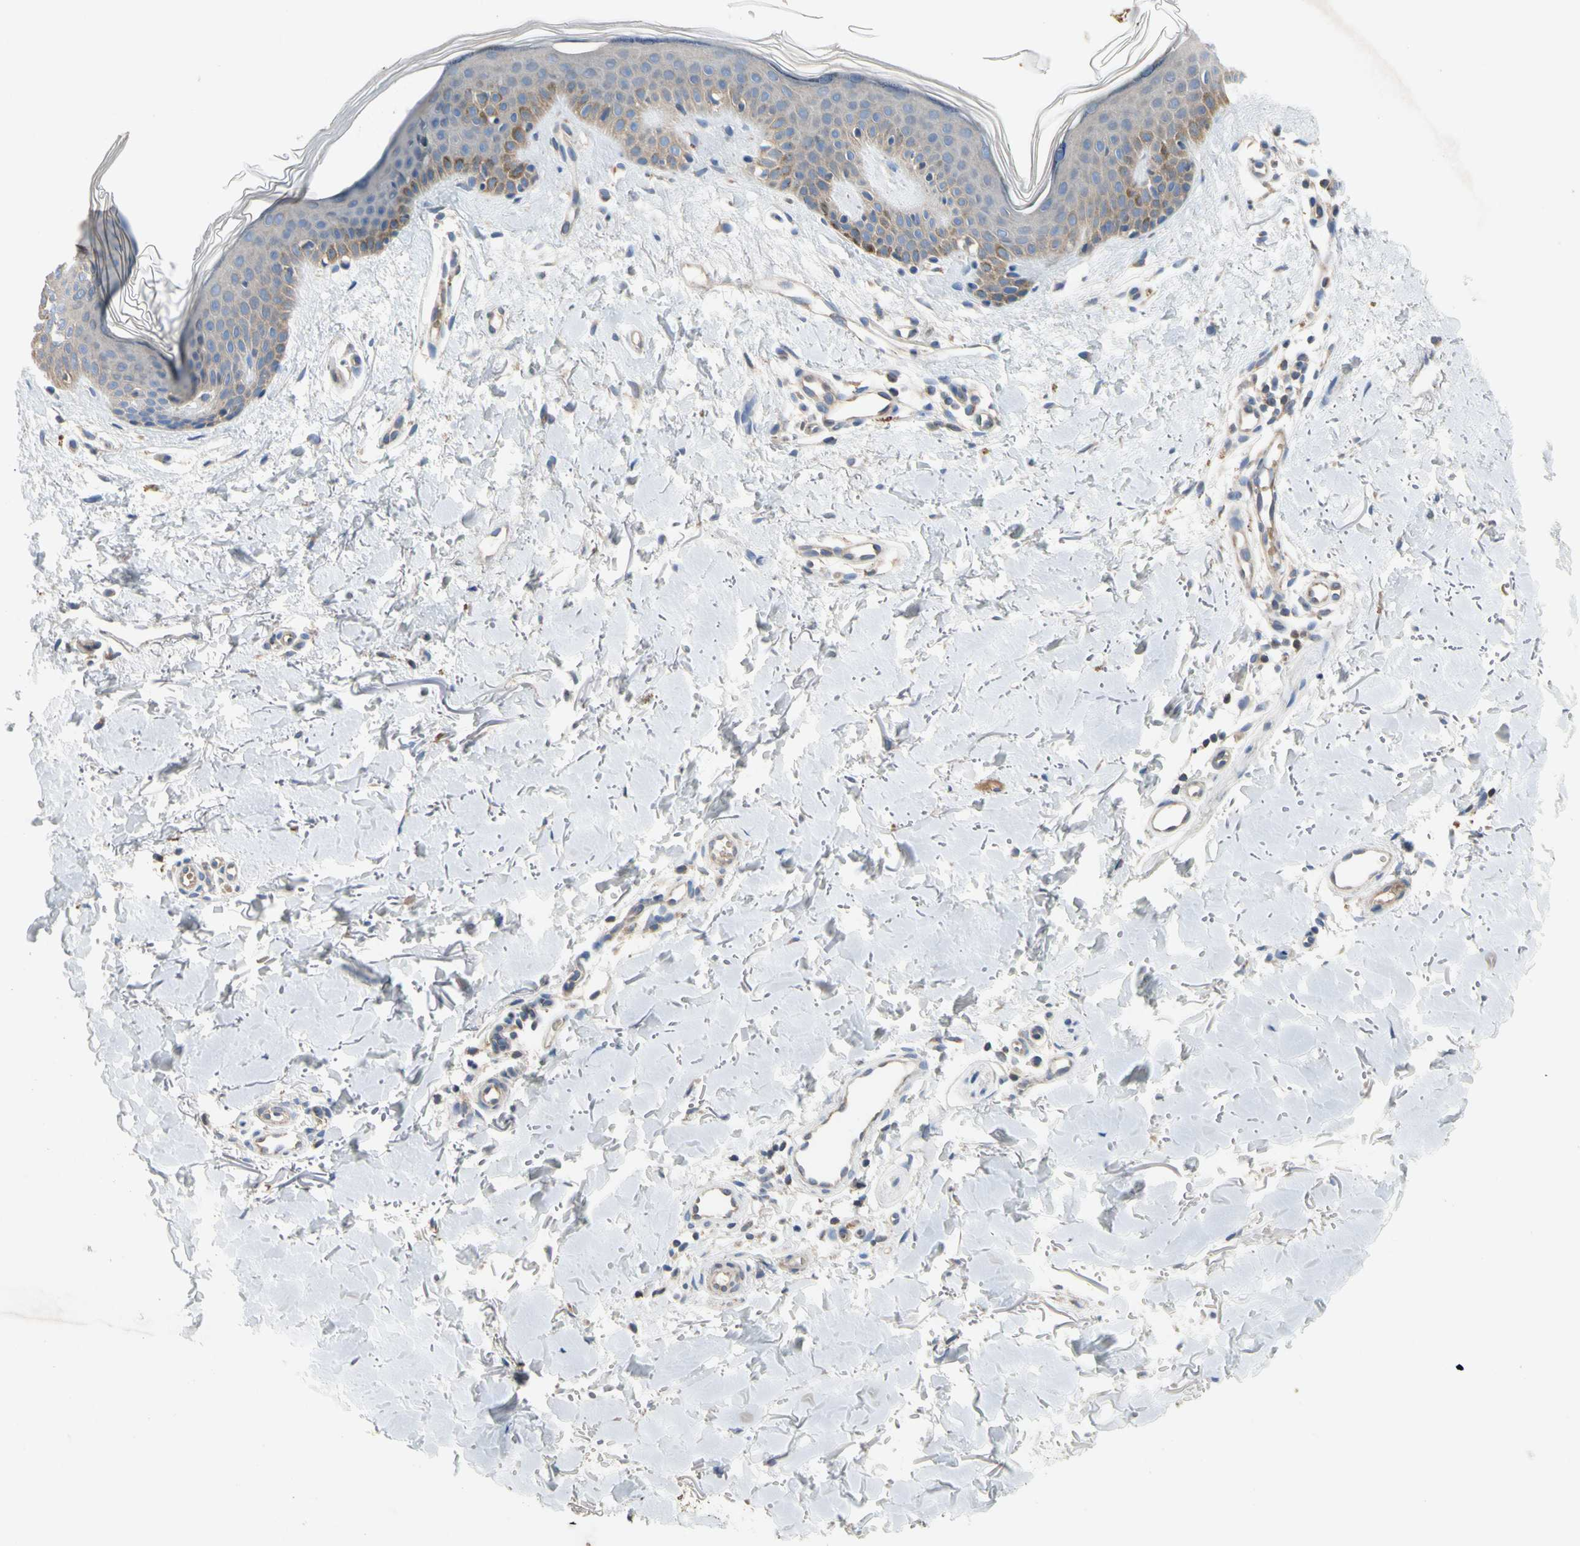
{"staining": {"intensity": "negative", "quantity": "none", "location": "none"}, "tissue": "skin", "cell_type": "Fibroblasts", "image_type": "normal", "snomed": [{"axis": "morphology", "description": "Normal tissue, NOS"}, {"axis": "topography", "description": "Skin"}], "caption": "Fibroblasts show no significant protein staining in unremarkable skin.", "gene": "KLHDC8B", "patient": {"sex": "female", "age": 56}}